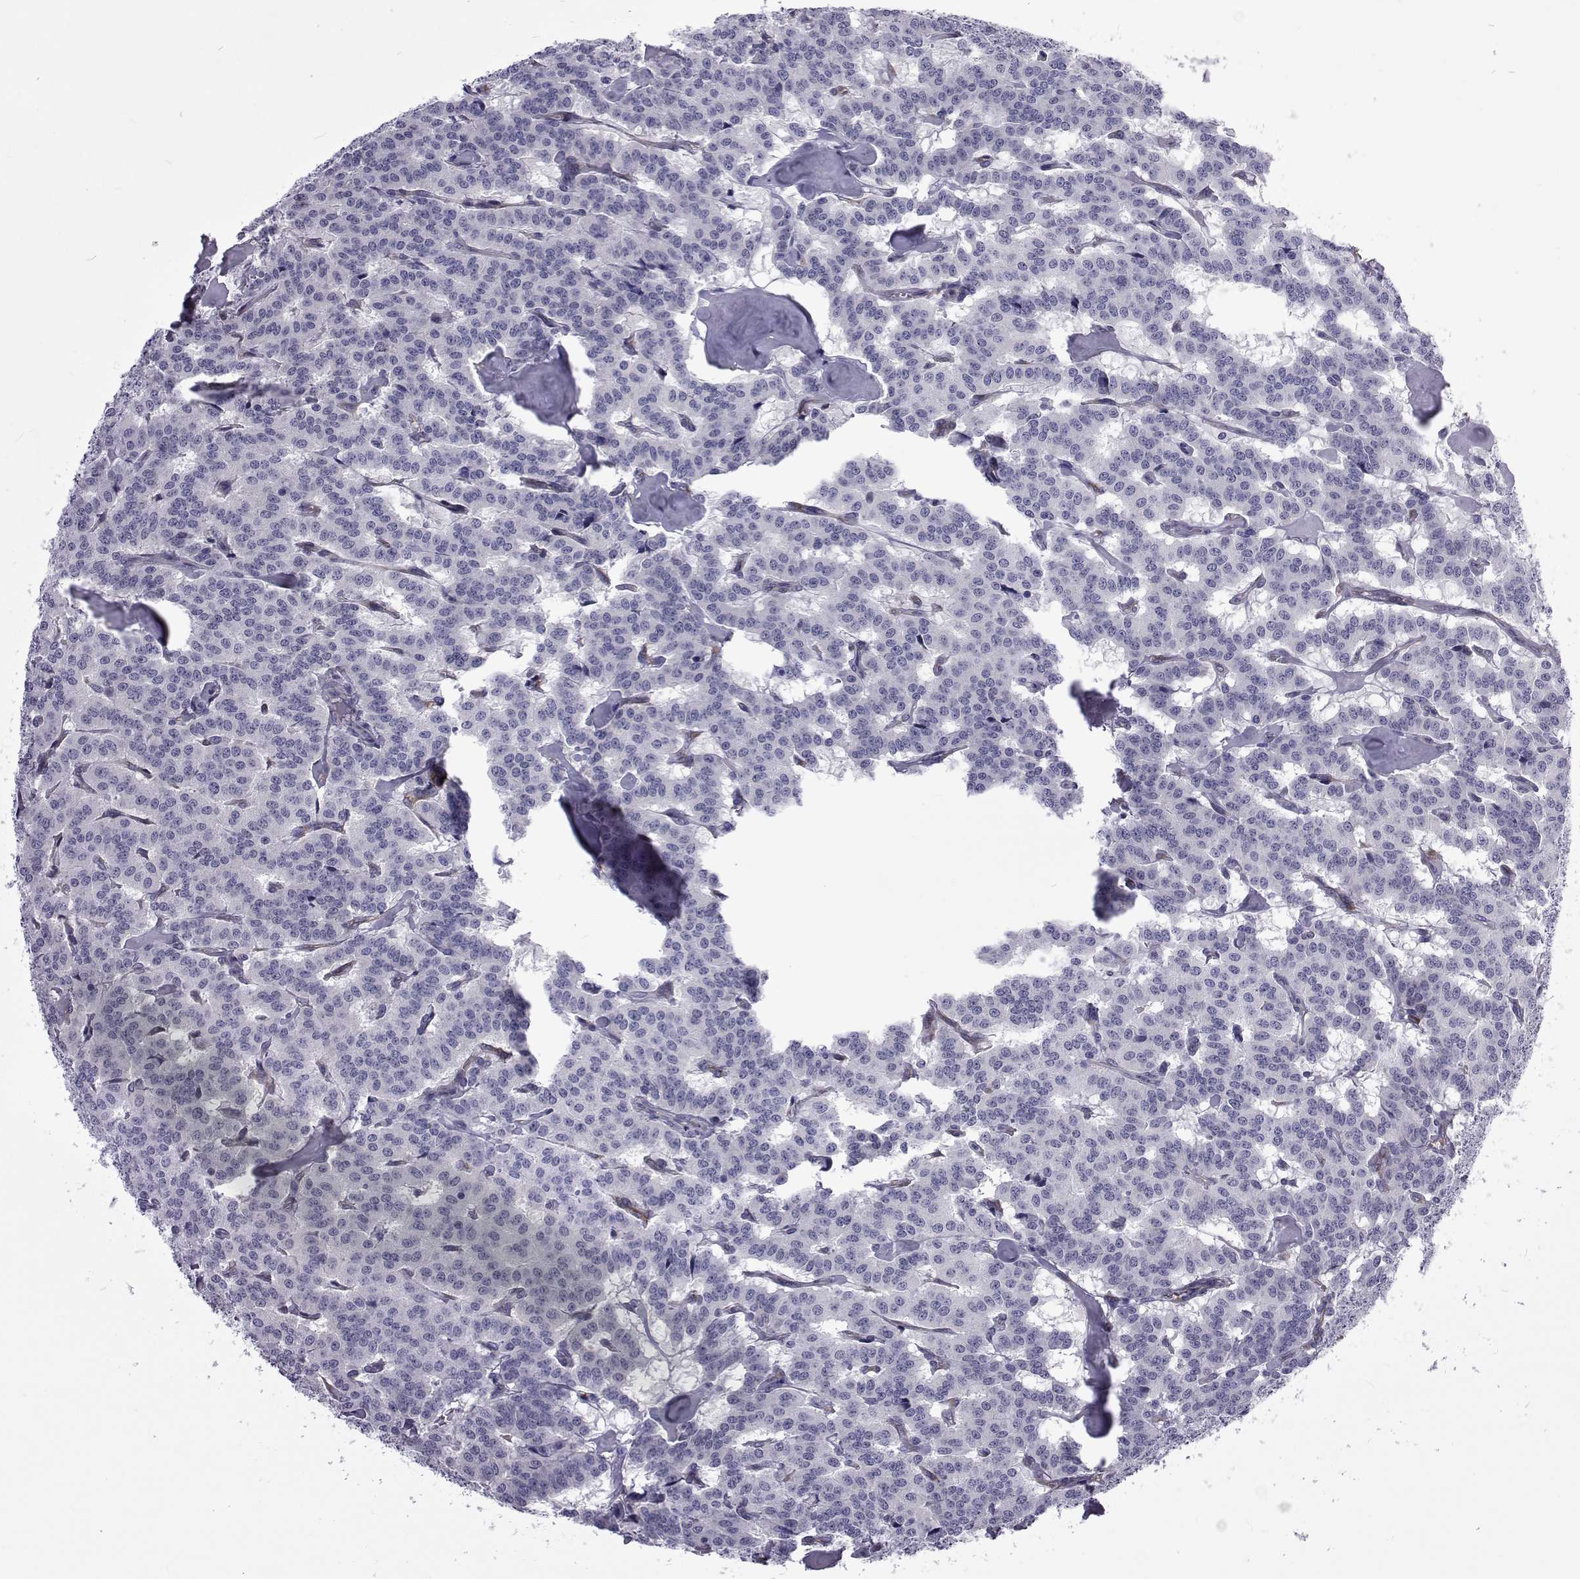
{"staining": {"intensity": "negative", "quantity": "none", "location": "none"}, "tissue": "carcinoid", "cell_type": "Tumor cells", "image_type": "cancer", "snomed": [{"axis": "morphology", "description": "Carcinoid, malignant, NOS"}, {"axis": "topography", "description": "Lung"}], "caption": "This is an IHC image of carcinoid (malignant). There is no staining in tumor cells.", "gene": "TCF15", "patient": {"sex": "female", "age": 46}}